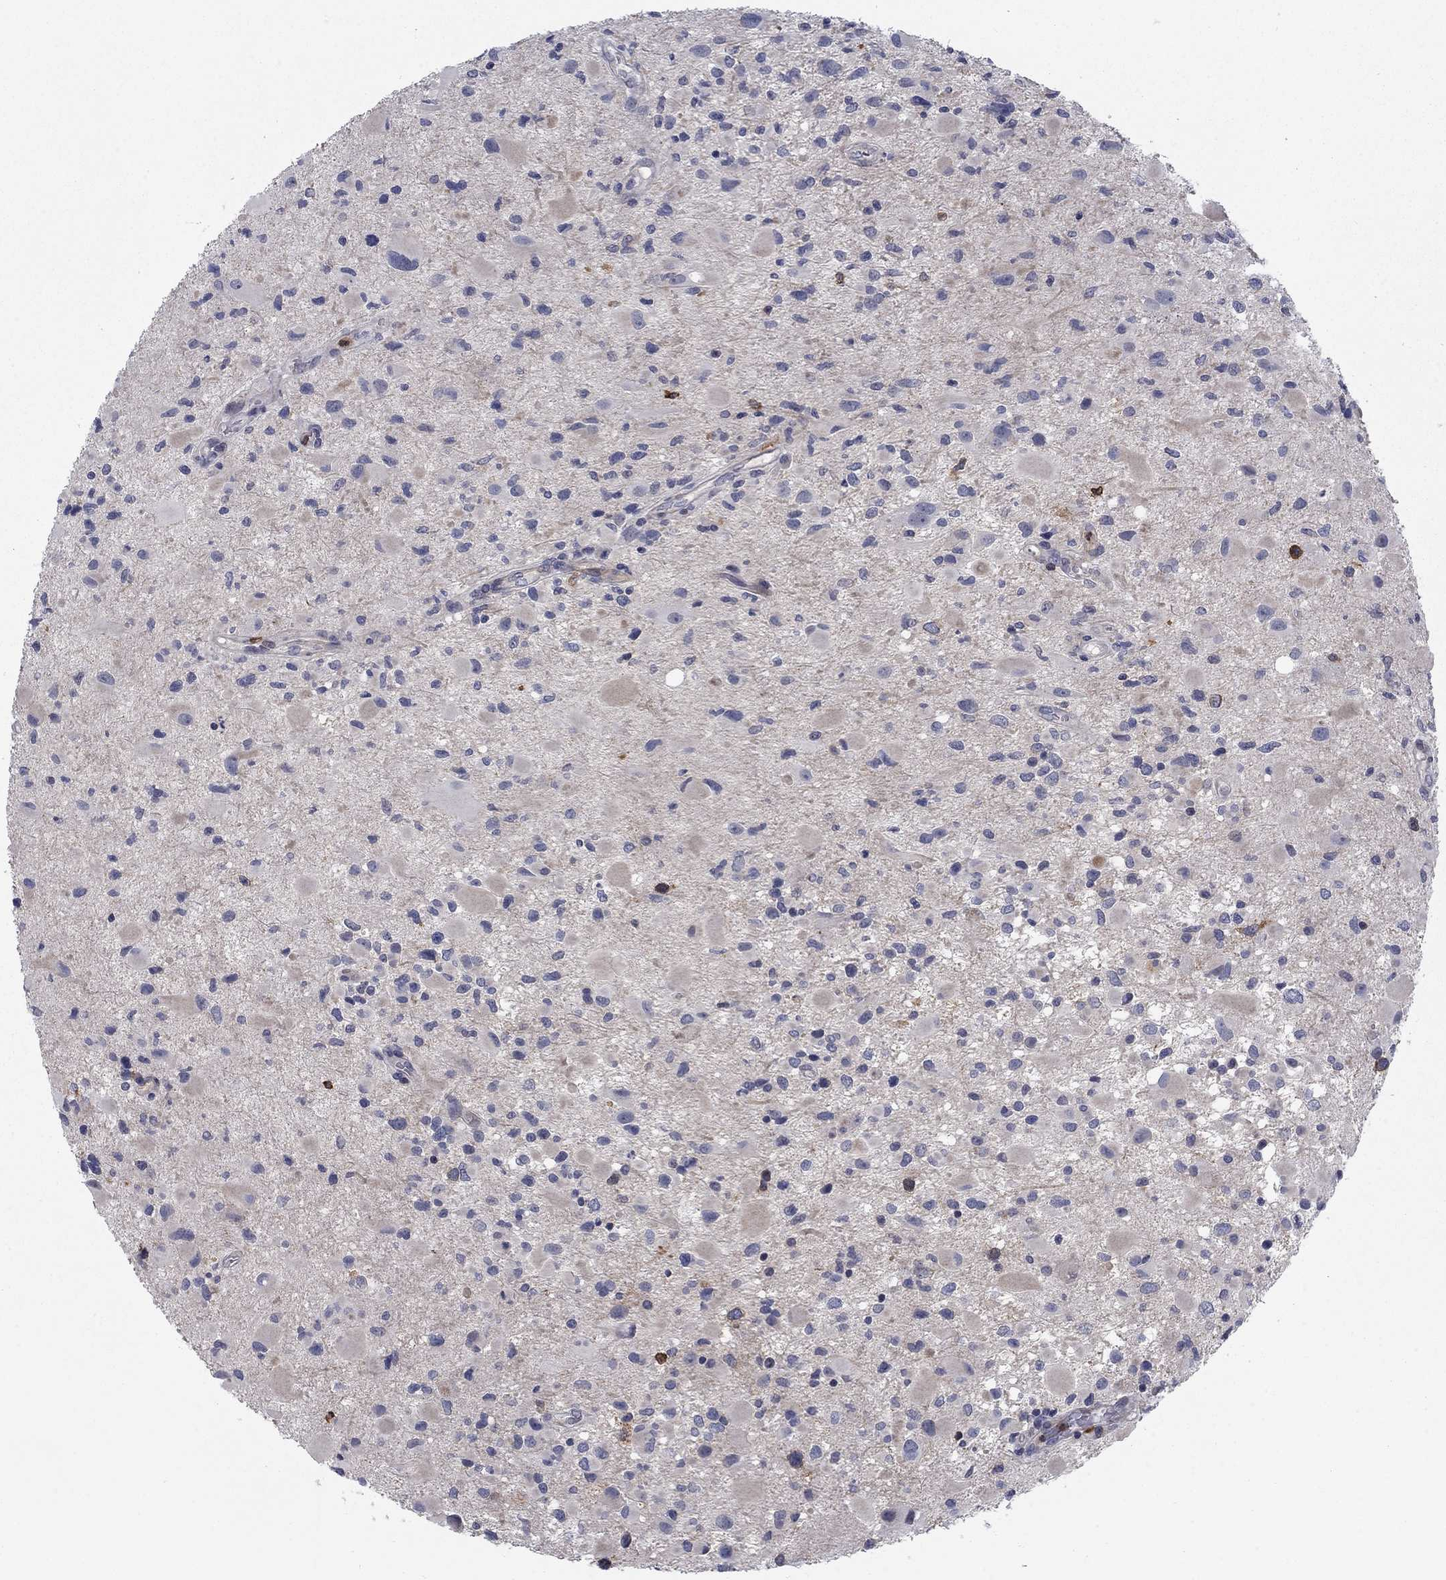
{"staining": {"intensity": "strong", "quantity": "<25%", "location": "cytoplasmic/membranous"}, "tissue": "glioma", "cell_type": "Tumor cells", "image_type": "cancer", "snomed": [{"axis": "morphology", "description": "Glioma, malignant, Low grade"}, {"axis": "topography", "description": "Brain"}], "caption": "A brown stain shows strong cytoplasmic/membranous expression of a protein in malignant glioma (low-grade) tumor cells.", "gene": "KIF15", "patient": {"sex": "female", "age": 32}}